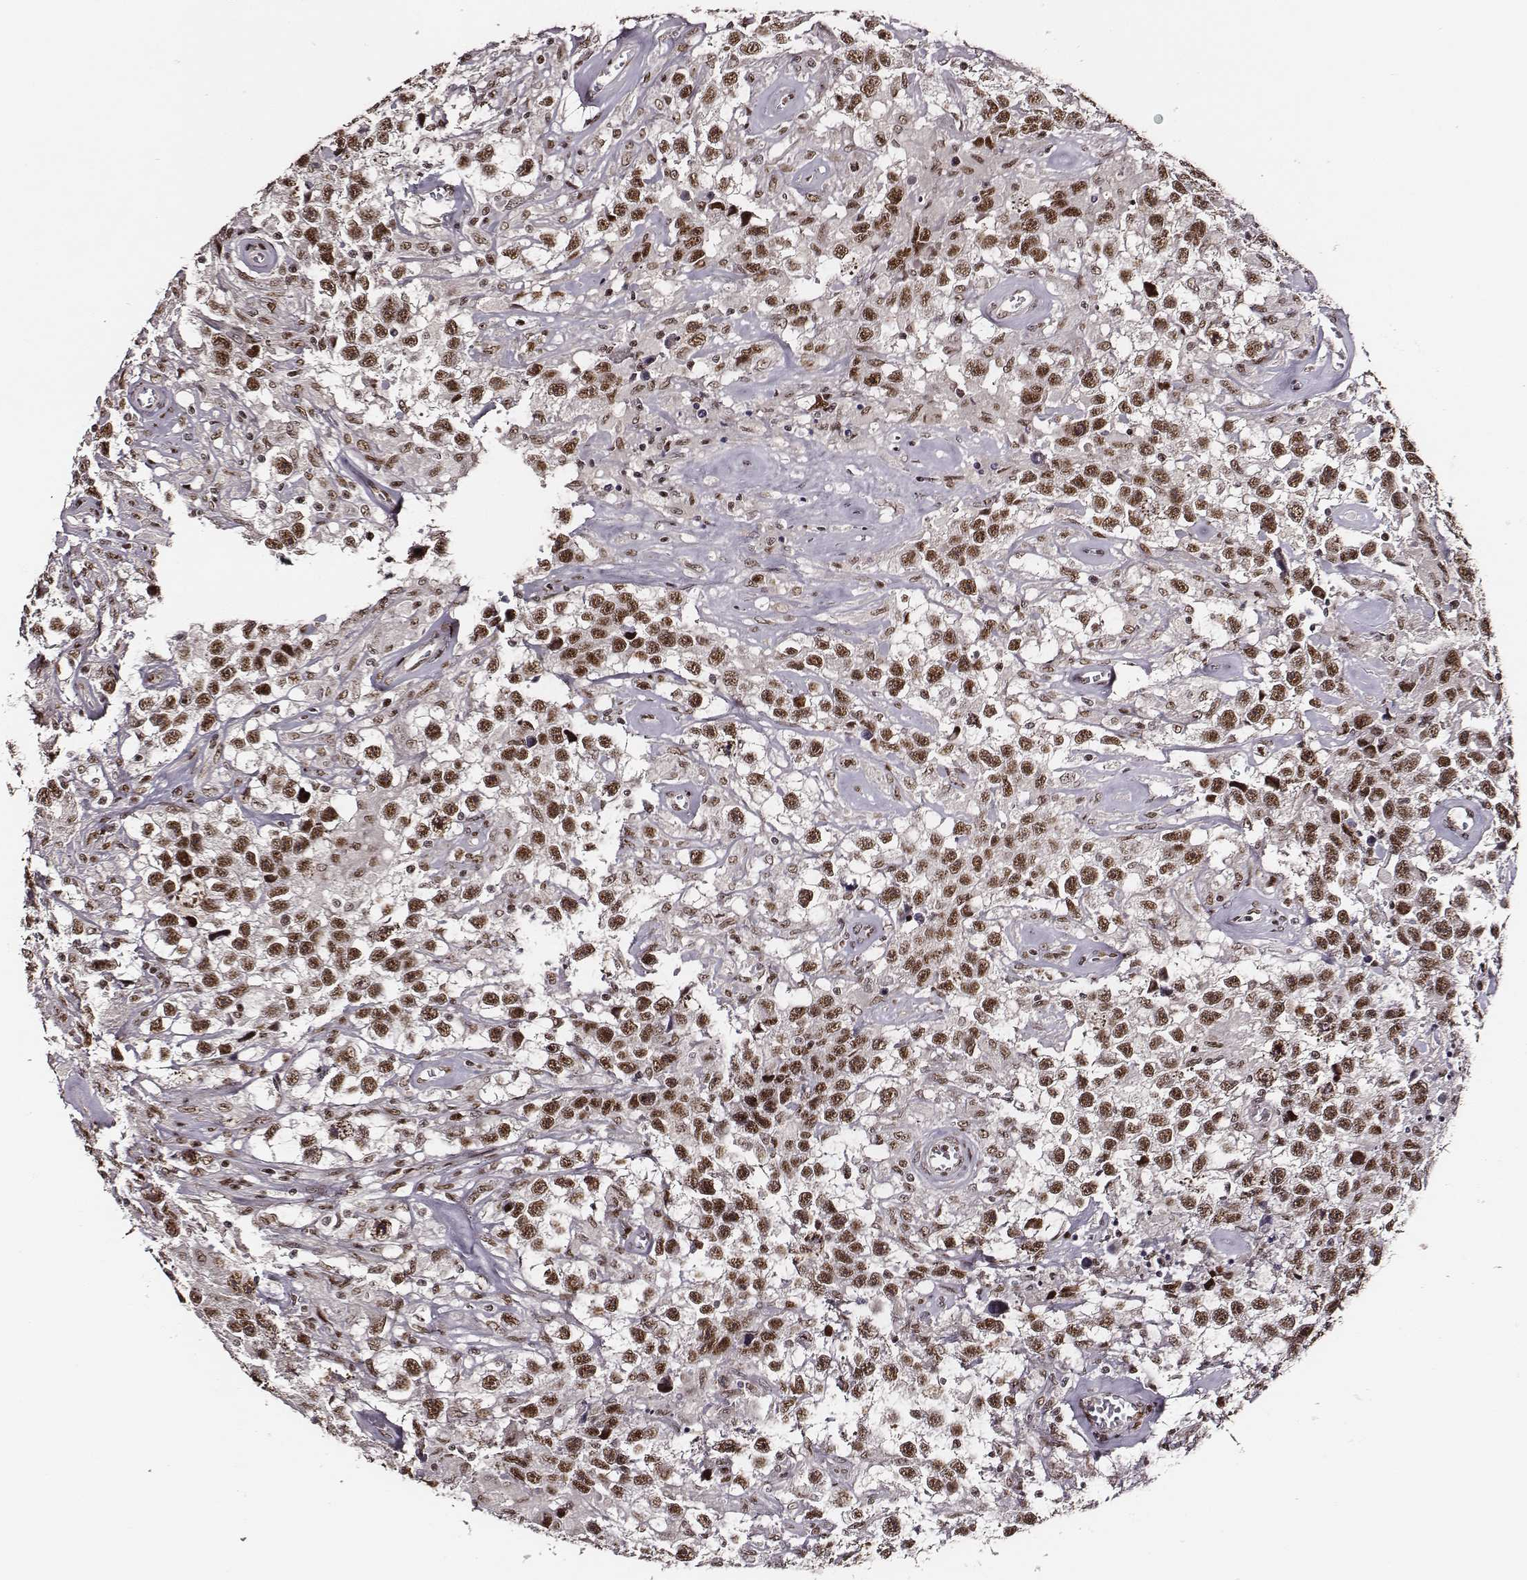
{"staining": {"intensity": "moderate", "quantity": ">75%", "location": "nuclear"}, "tissue": "testis cancer", "cell_type": "Tumor cells", "image_type": "cancer", "snomed": [{"axis": "morphology", "description": "Seminoma, NOS"}, {"axis": "topography", "description": "Testis"}], "caption": "Protein analysis of testis cancer (seminoma) tissue shows moderate nuclear expression in about >75% of tumor cells. (DAB = brown stain, brightfield microscopy at high magnification).", "gene": "PPARA", "patient": {"sex": "male", "age": 43}}